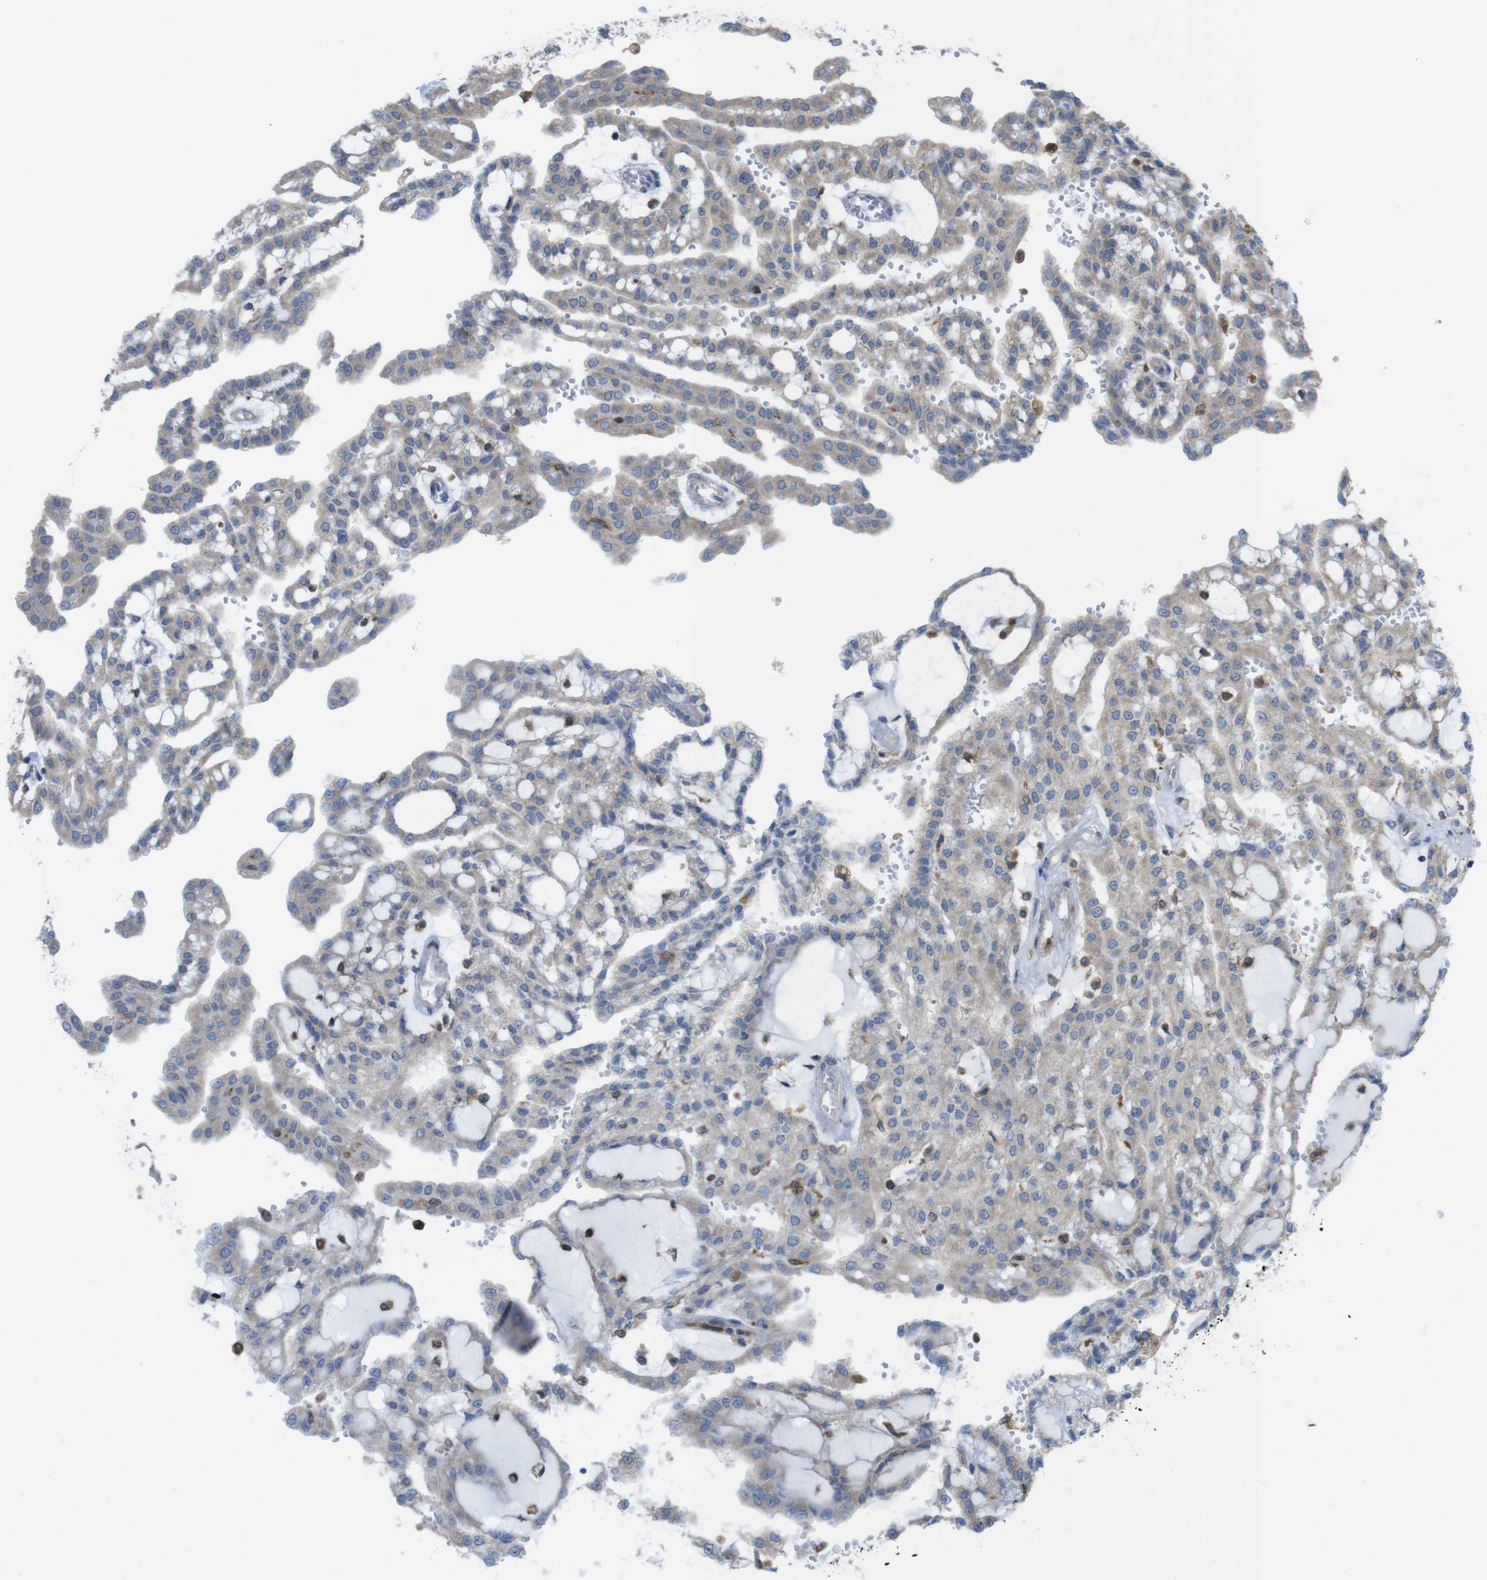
{"staining": {"intensity": "weak", "quantity": ">75%", "location": "cytoplasmic/membranous"}, "tissue": "renal cancer", "cell_type": "Tumor cells", "image_type": "cancer", "snomed": [{"axis": "morphology", "description": "Adenocarcinoma, NOS"}, {"axis": "topography", "description": "Kidney"}], "caption": "The histopathology image reveals staining of renal adenocarcinoma, revealing weak cytoplasmic/membranous protein positivity (brown color) within tumor cells. The staining was performed using DAB to visualize the protein expression in brown, while the nuclei were stained in blue with hematoxylin (Magnification: 20x).", "gene": "PRKCD", "patient": {"sex": "male", "age": 63}}